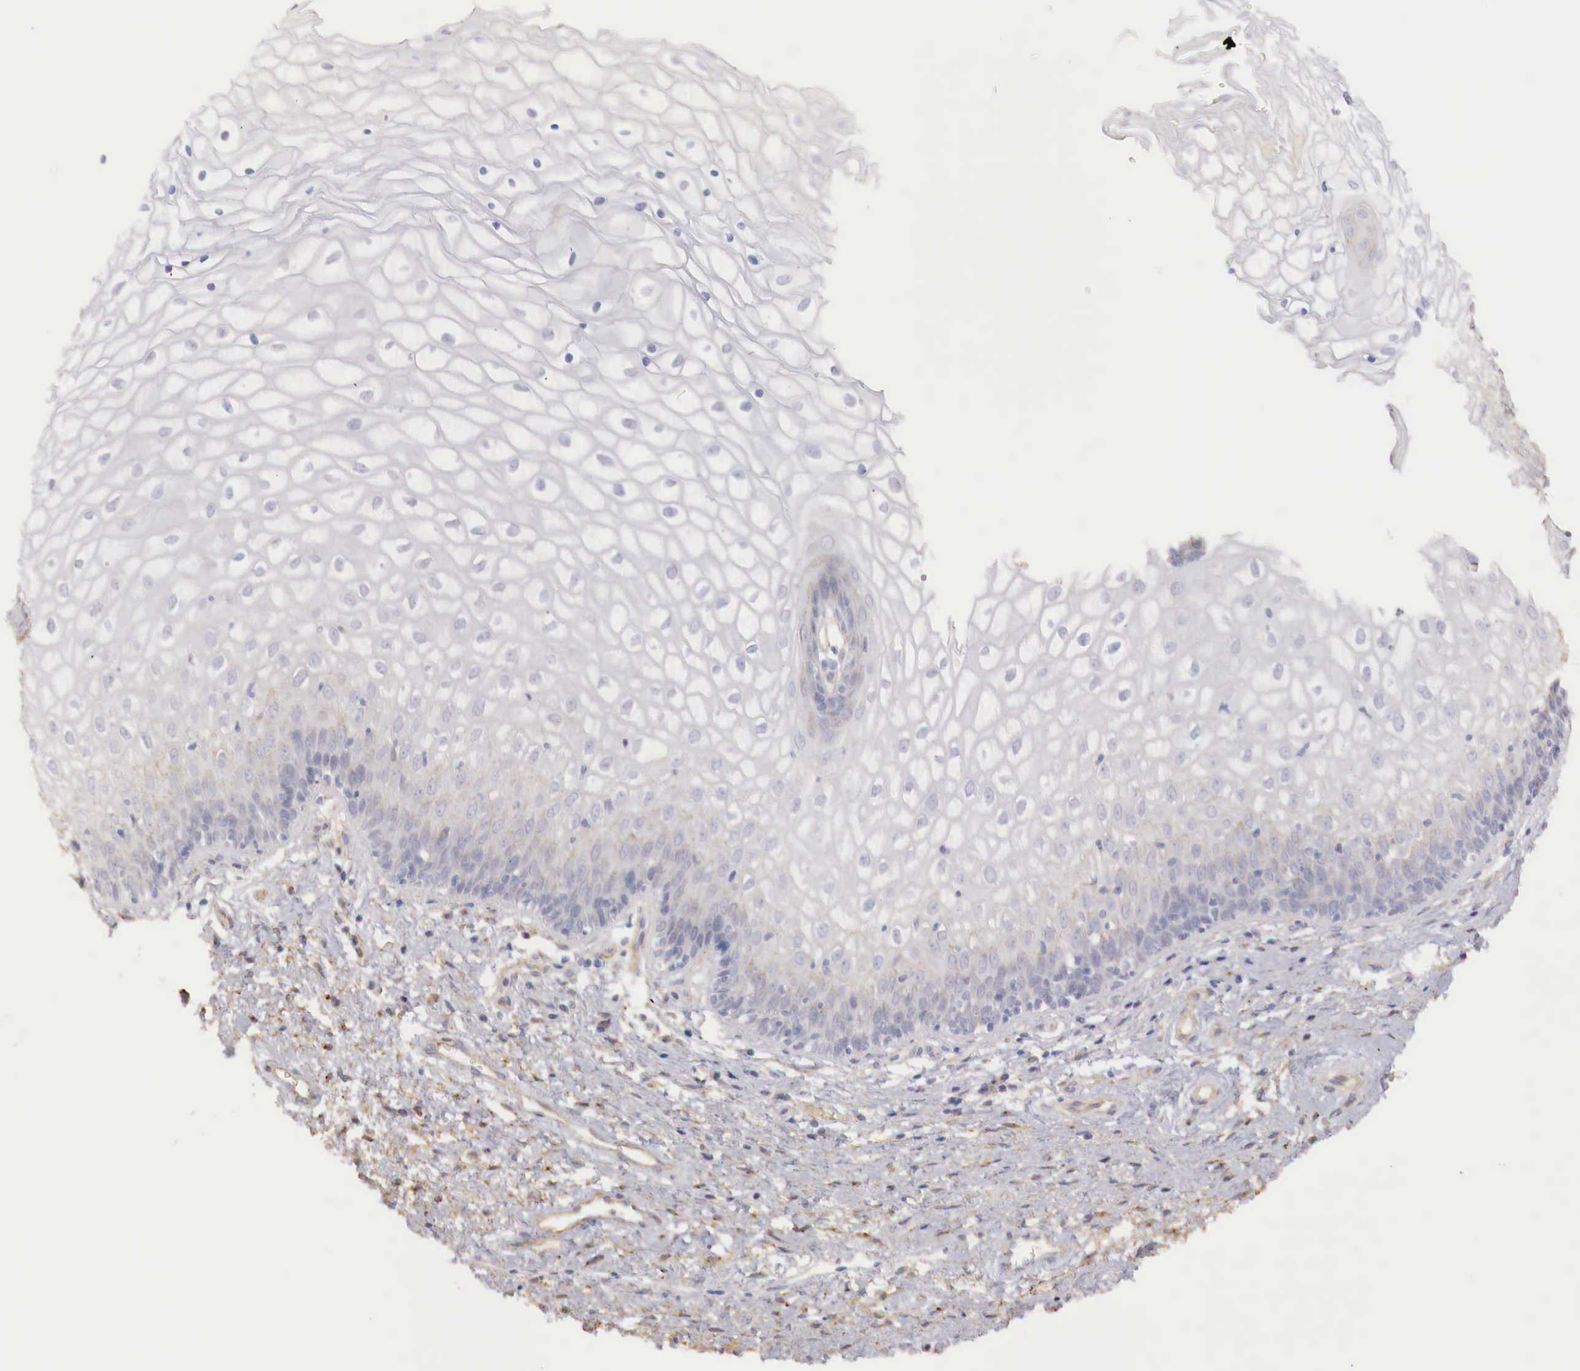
{"staining": {"intensity": "weak", "quantity": "<25%", "location": "cytoplasmic/membranous"}, "tissue": "vagina", "cell_type": "Squamous epithelial cells", "image_type": "normal", "snomed": [{"axis": "morphology", "description": "Normal tissue, NOS"}, {"axis": "topography", "description": "Vagina"}], "caption": "A high-resolution micrograph shows immunohistochemistry (IHC) staining of unremarkable vagina, which exhibits no significant staining in squamous epithelial cells.", "gene": "KLHDC7B", "patient": {"sex": "female", "age": 34}}